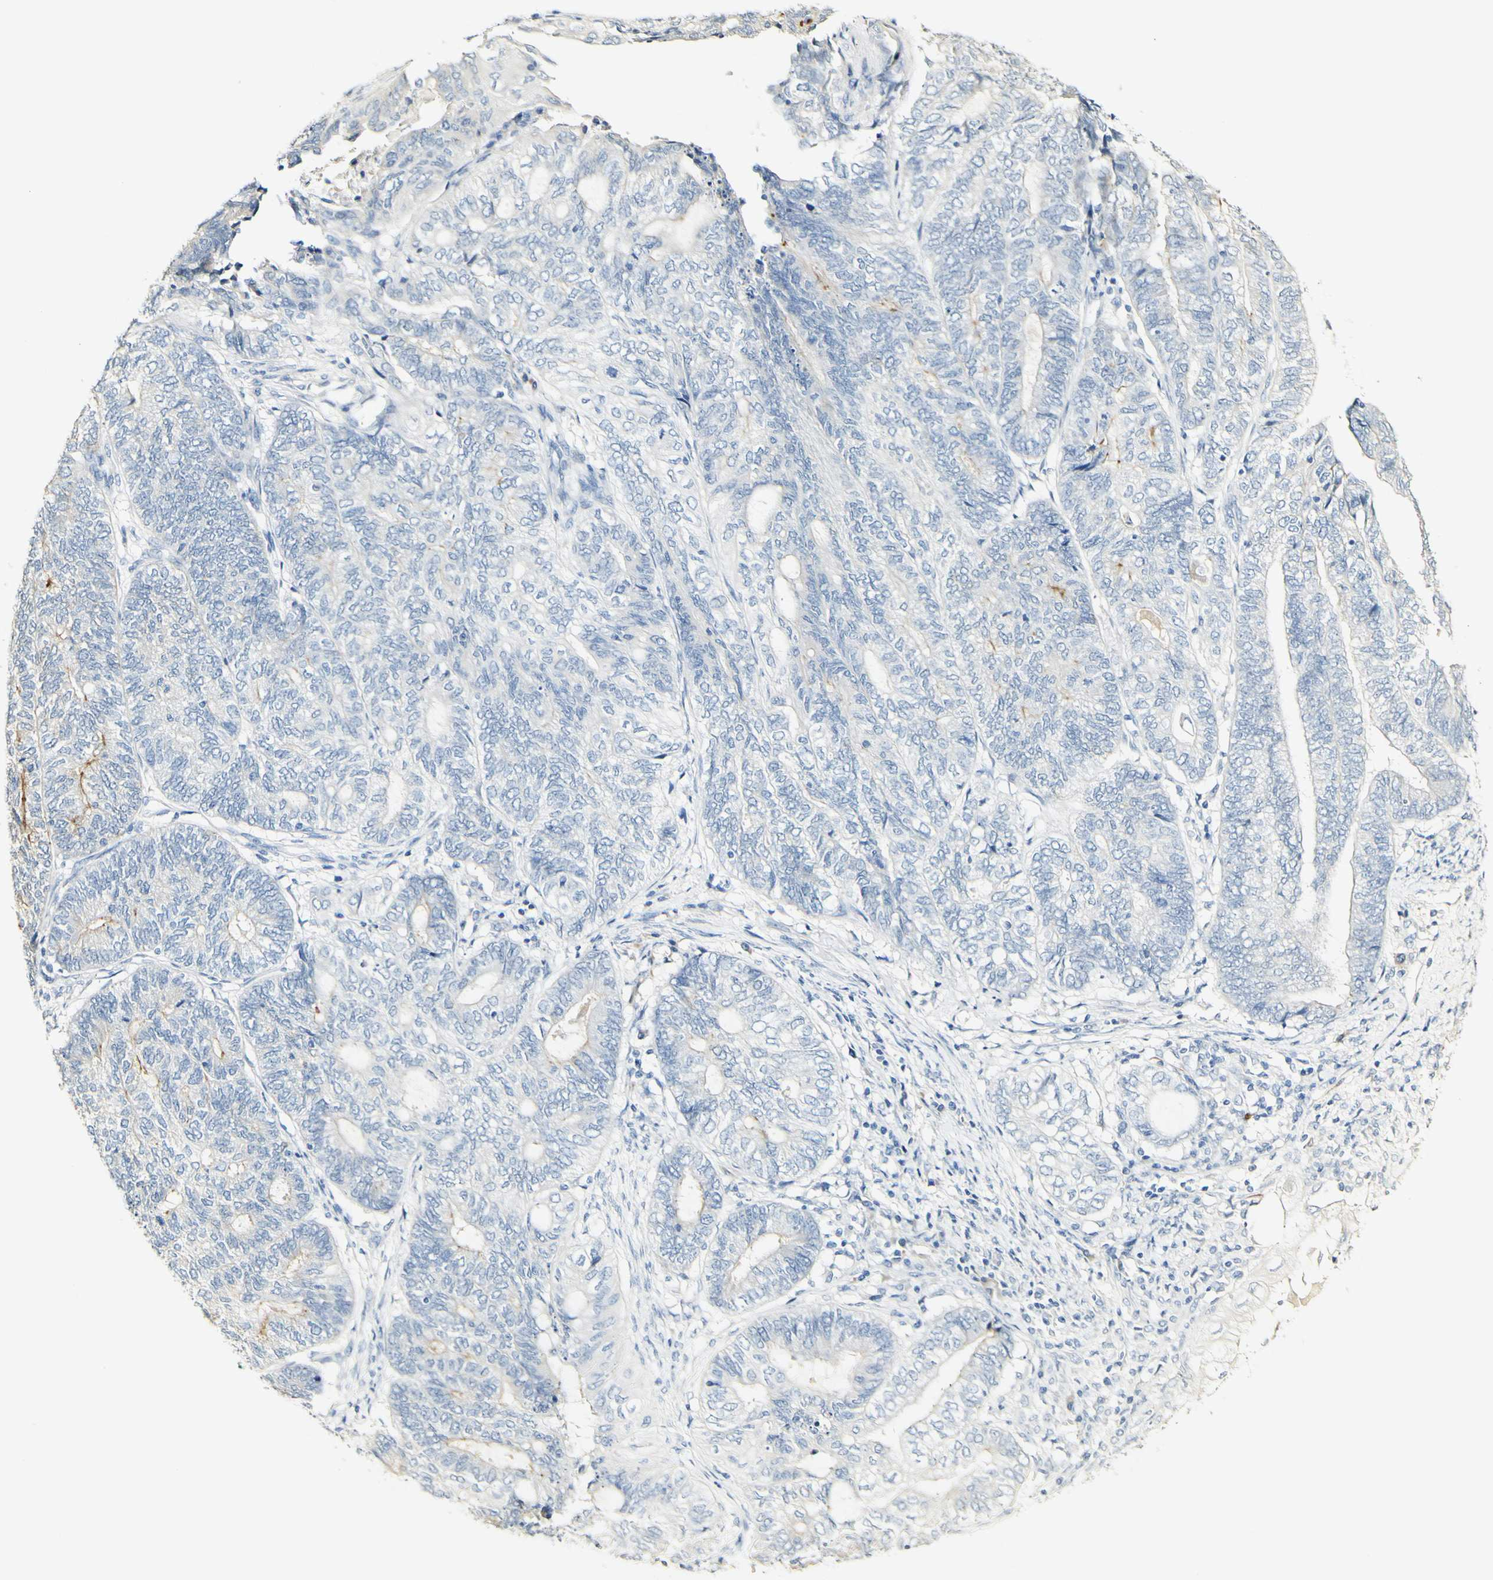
{"staining": {"intensity": "negative", "quantity": "none", "location": "none"}, "tissue": "endometrial cancer", "cell_type": "Tumor cells", "image_type": "cancer", "snomed": [{"axis": "morphology", "description": "Adenocarcinoma, NOS"}, {"axis": "topography", "description": "Uterus"}, {"axis": "topography", "description": "Endometrium"}], "caption": "Tumor cells show no significant protein positivity in endometrial cancer. Brightfield microscopy of immunohistochemistry stained with DAB (3,3'-diaminobenzidine) (brown) and hematoxylin (blue), captured at high magnification.", "gene": "FMO3", "patient": {"sex": "female", "age": 70}}